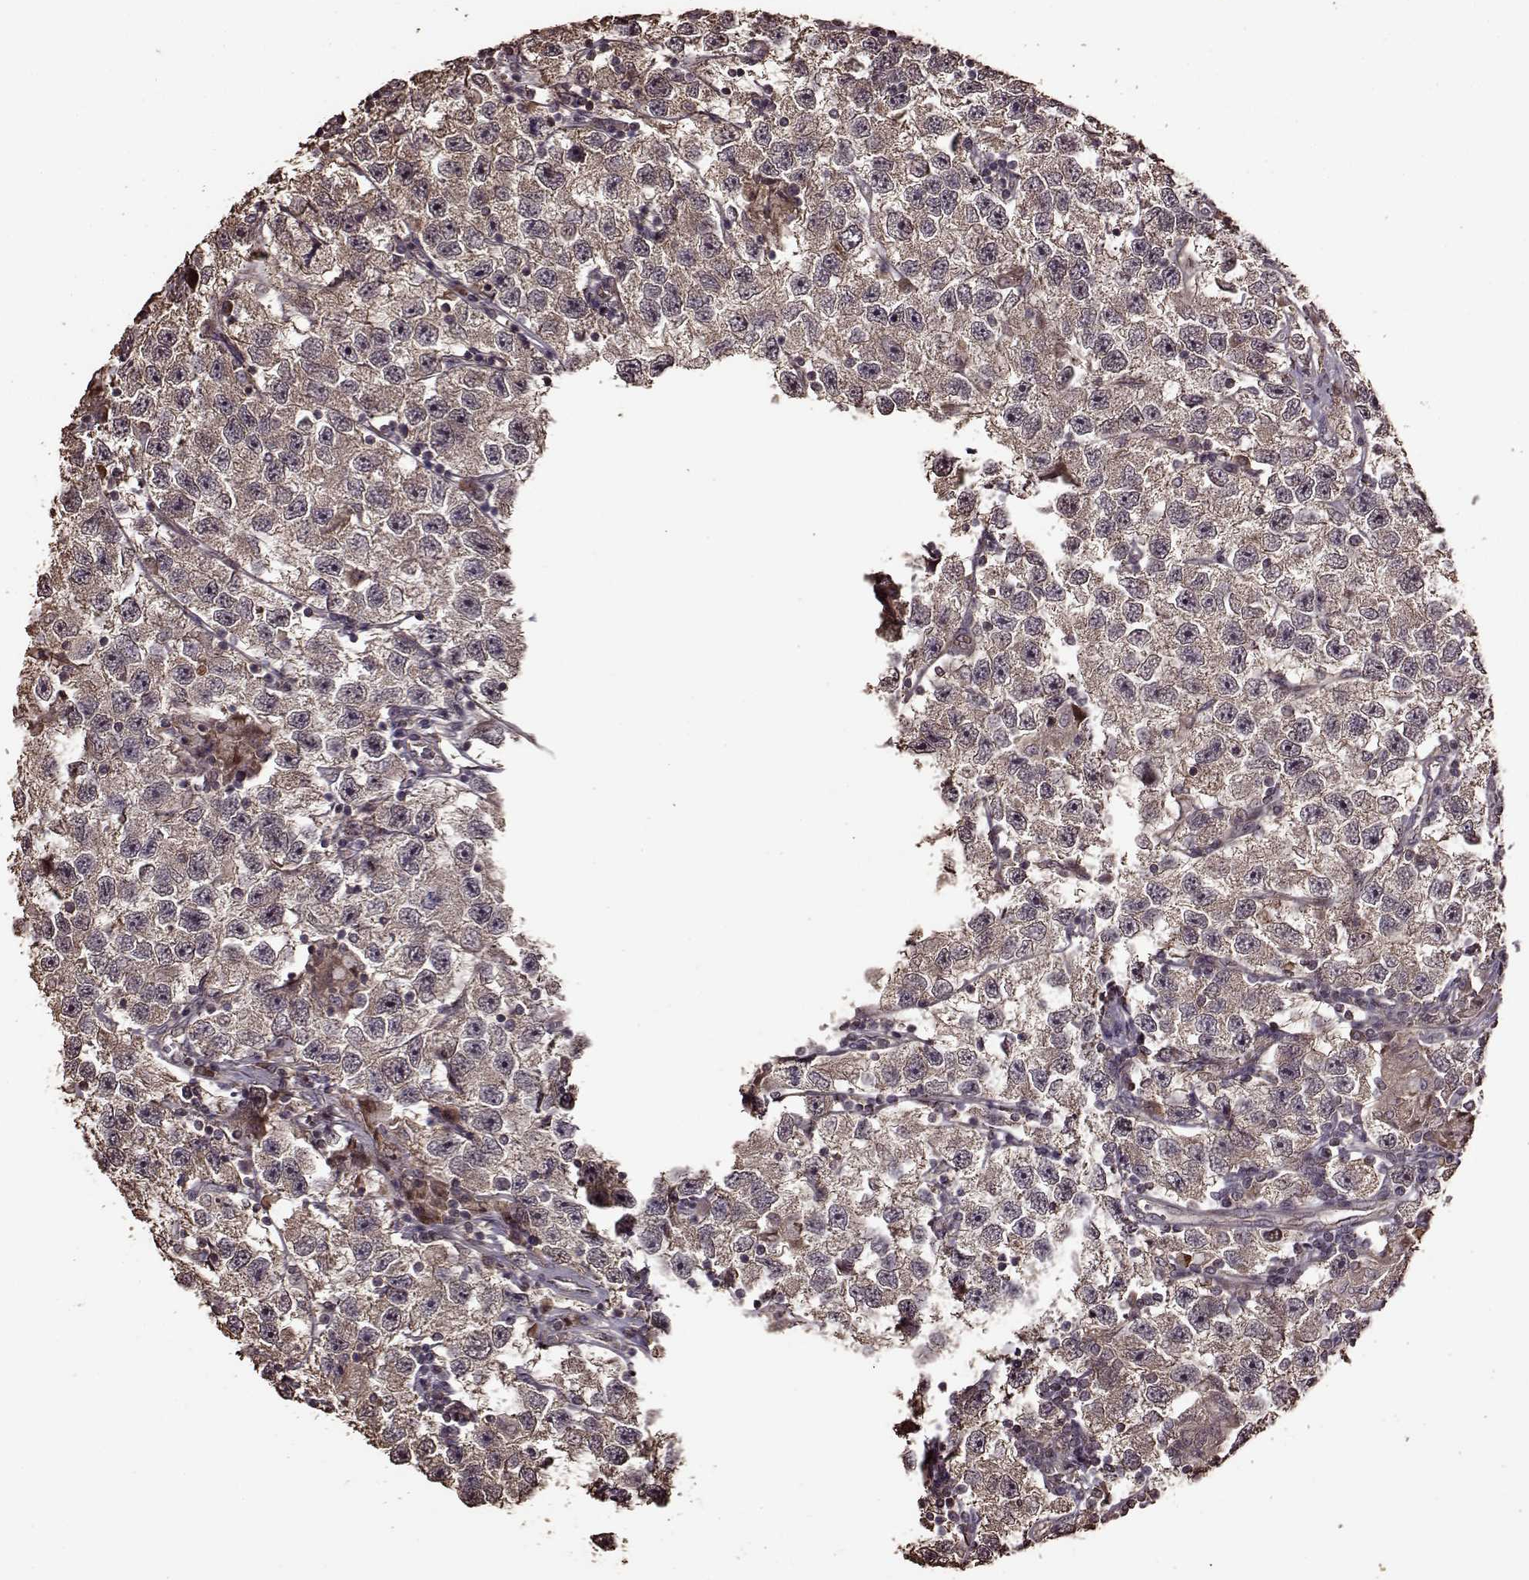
{"staining": {"intensity": "weak", "quantity": "25%-75%", "location": "cytoplasmic/membranous"}, "tissue": "testis cancer", "cell_type": "Tumor cells", "image_type": "cancer", "snomed": [{"axis": "morphology", "description": "Seminoma, NOS"}, {"axis": "topography", "description": "Testis"}], "caption": "An image showing weak cytoplasmic/membranous positivity in approximately 25%-75% of tumor cells in testis cancer (seminoma), as visualized by brown immunohistochemical staining.", "gene": "FBXW11", "patient": {"sex": "male", "age": 26}}